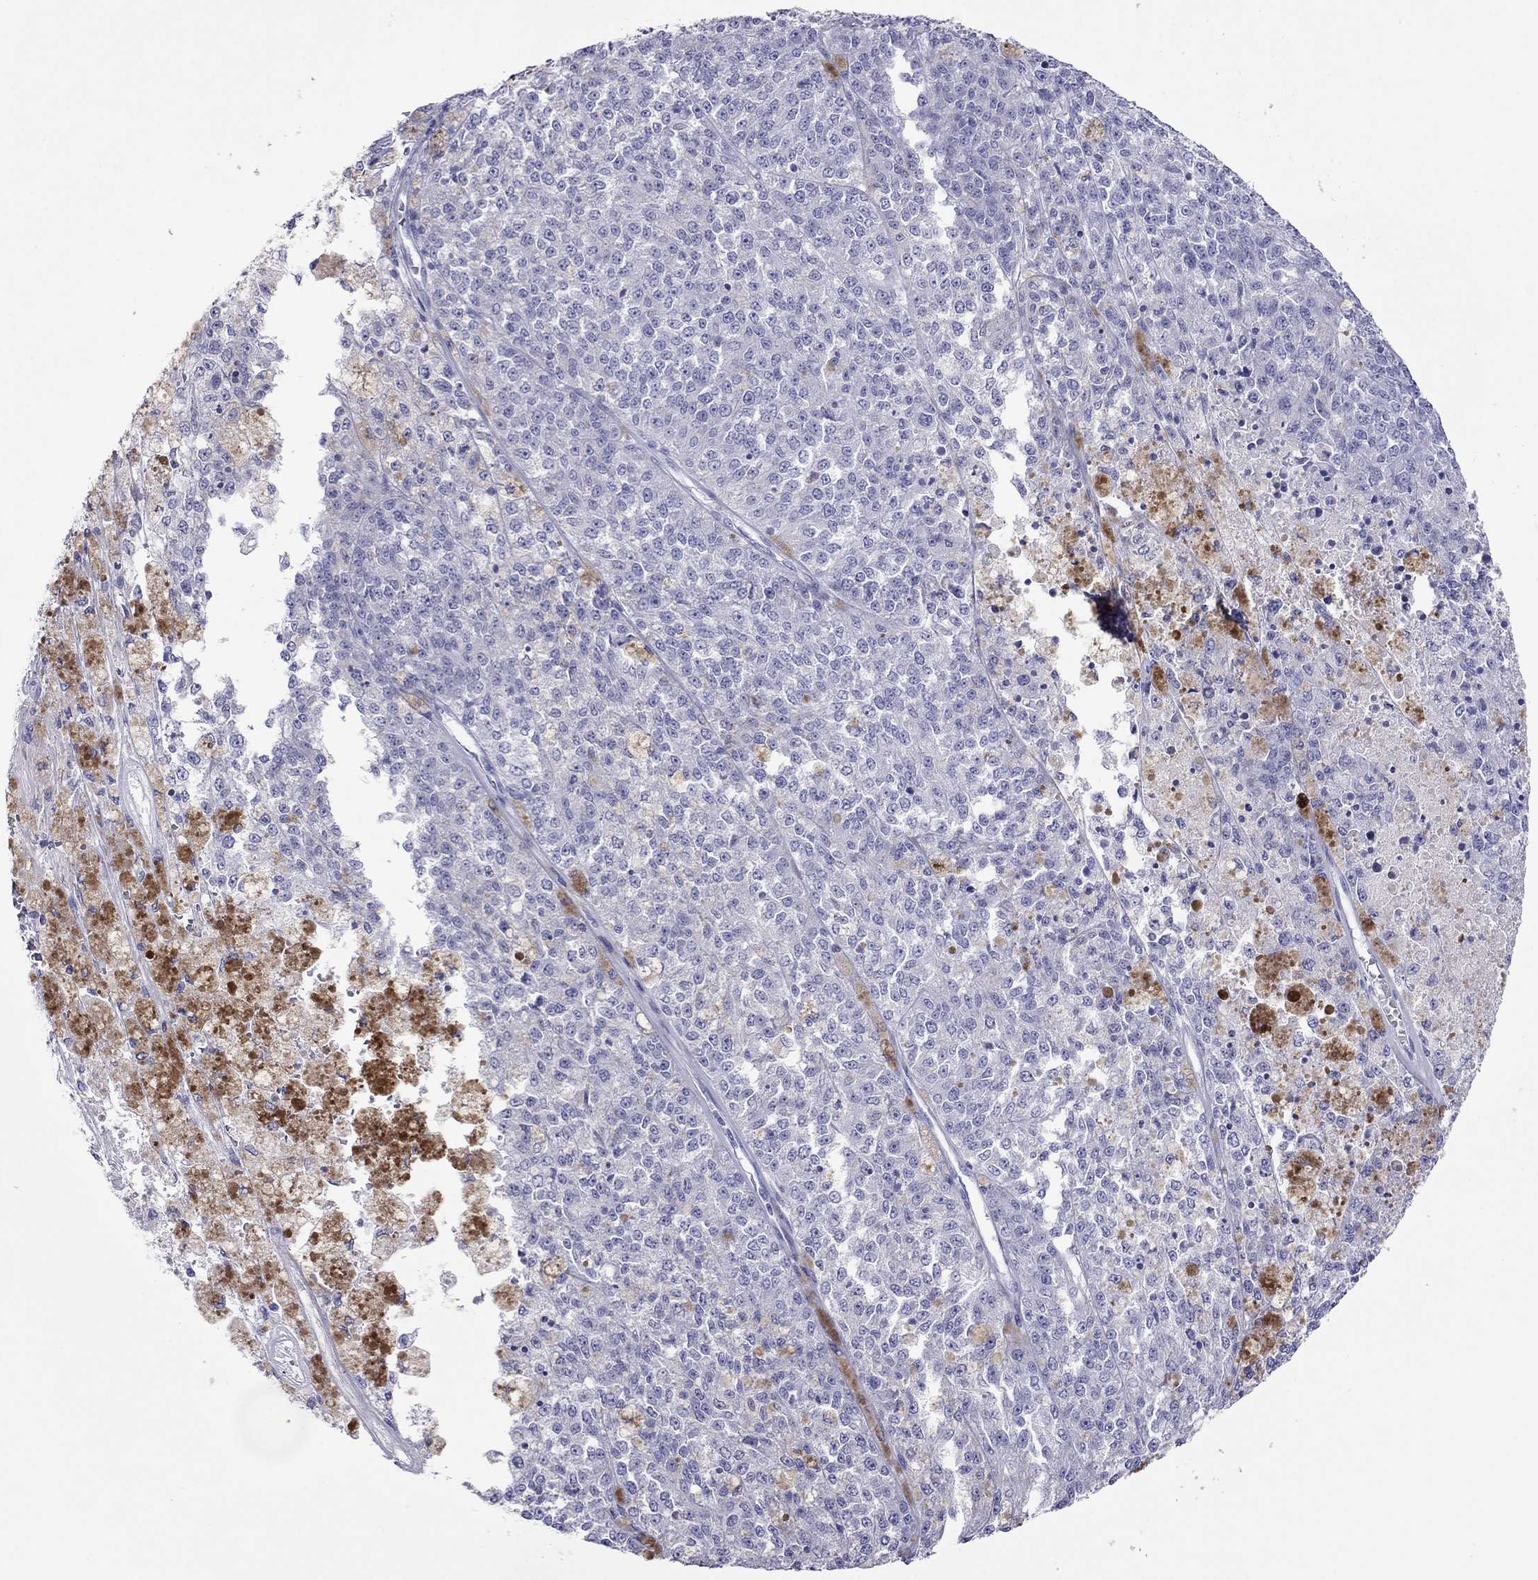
{"staining": {"intensity": "negative", "quantity": "none", "location": "none"}, "tissue": "melanoma", "cell_type": "Tumor cells", "image_type": "cancer", "snomed": [{"axis": "morphology", "description": "Malignant melanoma, Metastatic site"}, {"axis": "topography", "description": "Lymph node"}], "caption": "This is a image of immunohistochemistry (IHC) staining of malignant melanoma (metastatic site), which shows no staining in tumor cells.", "gene": "PCDHA6", "patient": {"sex": "female", "age": 64}}